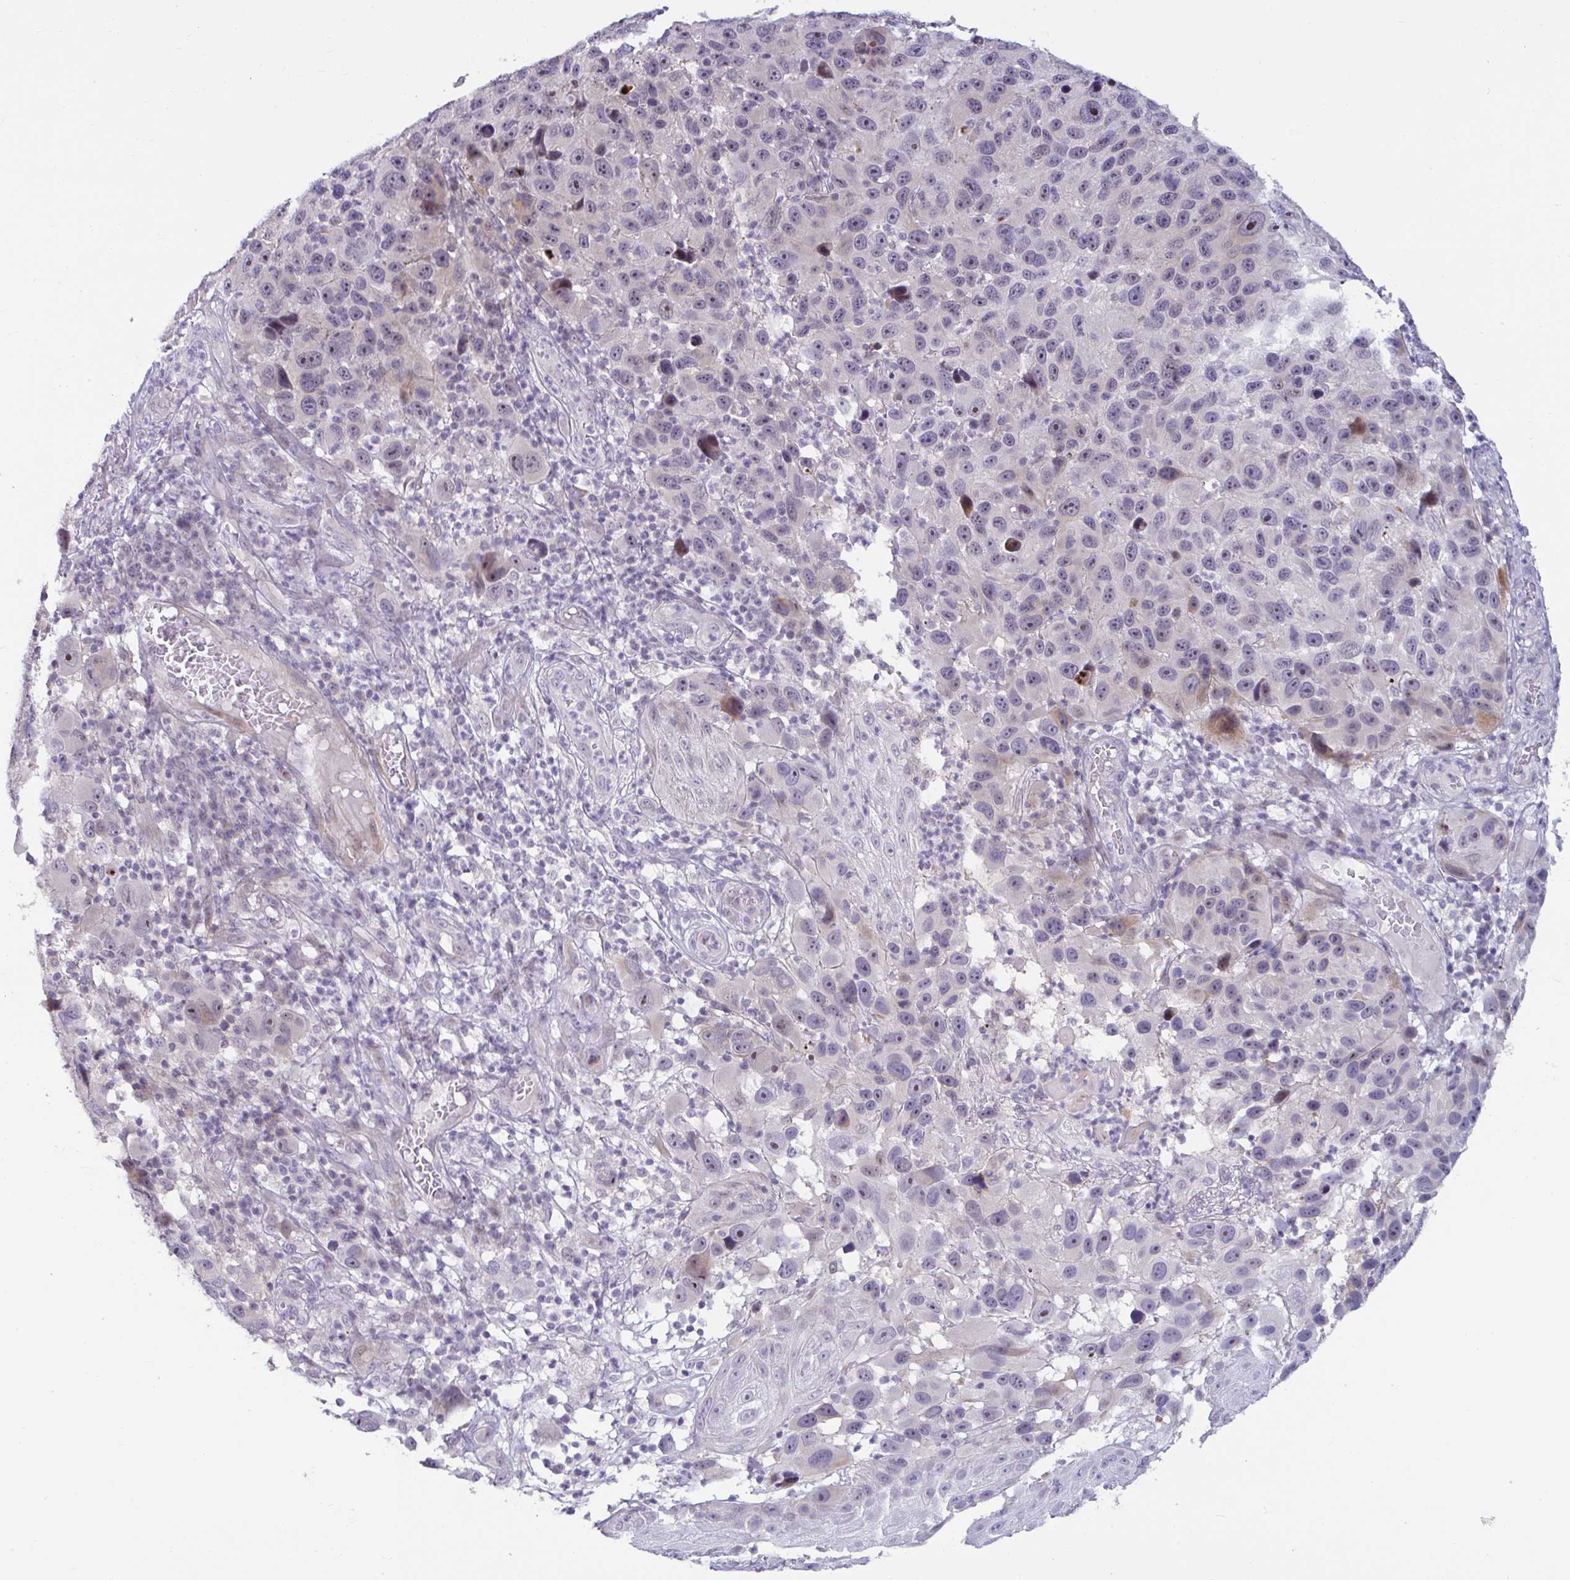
{"staining": {"intensity": "negative", "quantity": "none", "location": "none"}, "tissue": "melanoma", "cell_type": "Tumor cells", "image_type": "cancer", "snomed": [{"axis": "morphology", "description": "Malignant melanoma, NOS"}, {"axis": "topography", "description": "Skin"}], "caption": "Image shows no significant protein staining in tumor cells of melanoma. The staining was performed using DAB to visualize the protein expression in brown, while the nuclei were stained in blue with hematoxylin (Magnification: 20x).", "gene": "GSTM1", "patient": {"sex": "male", "age": 53}}